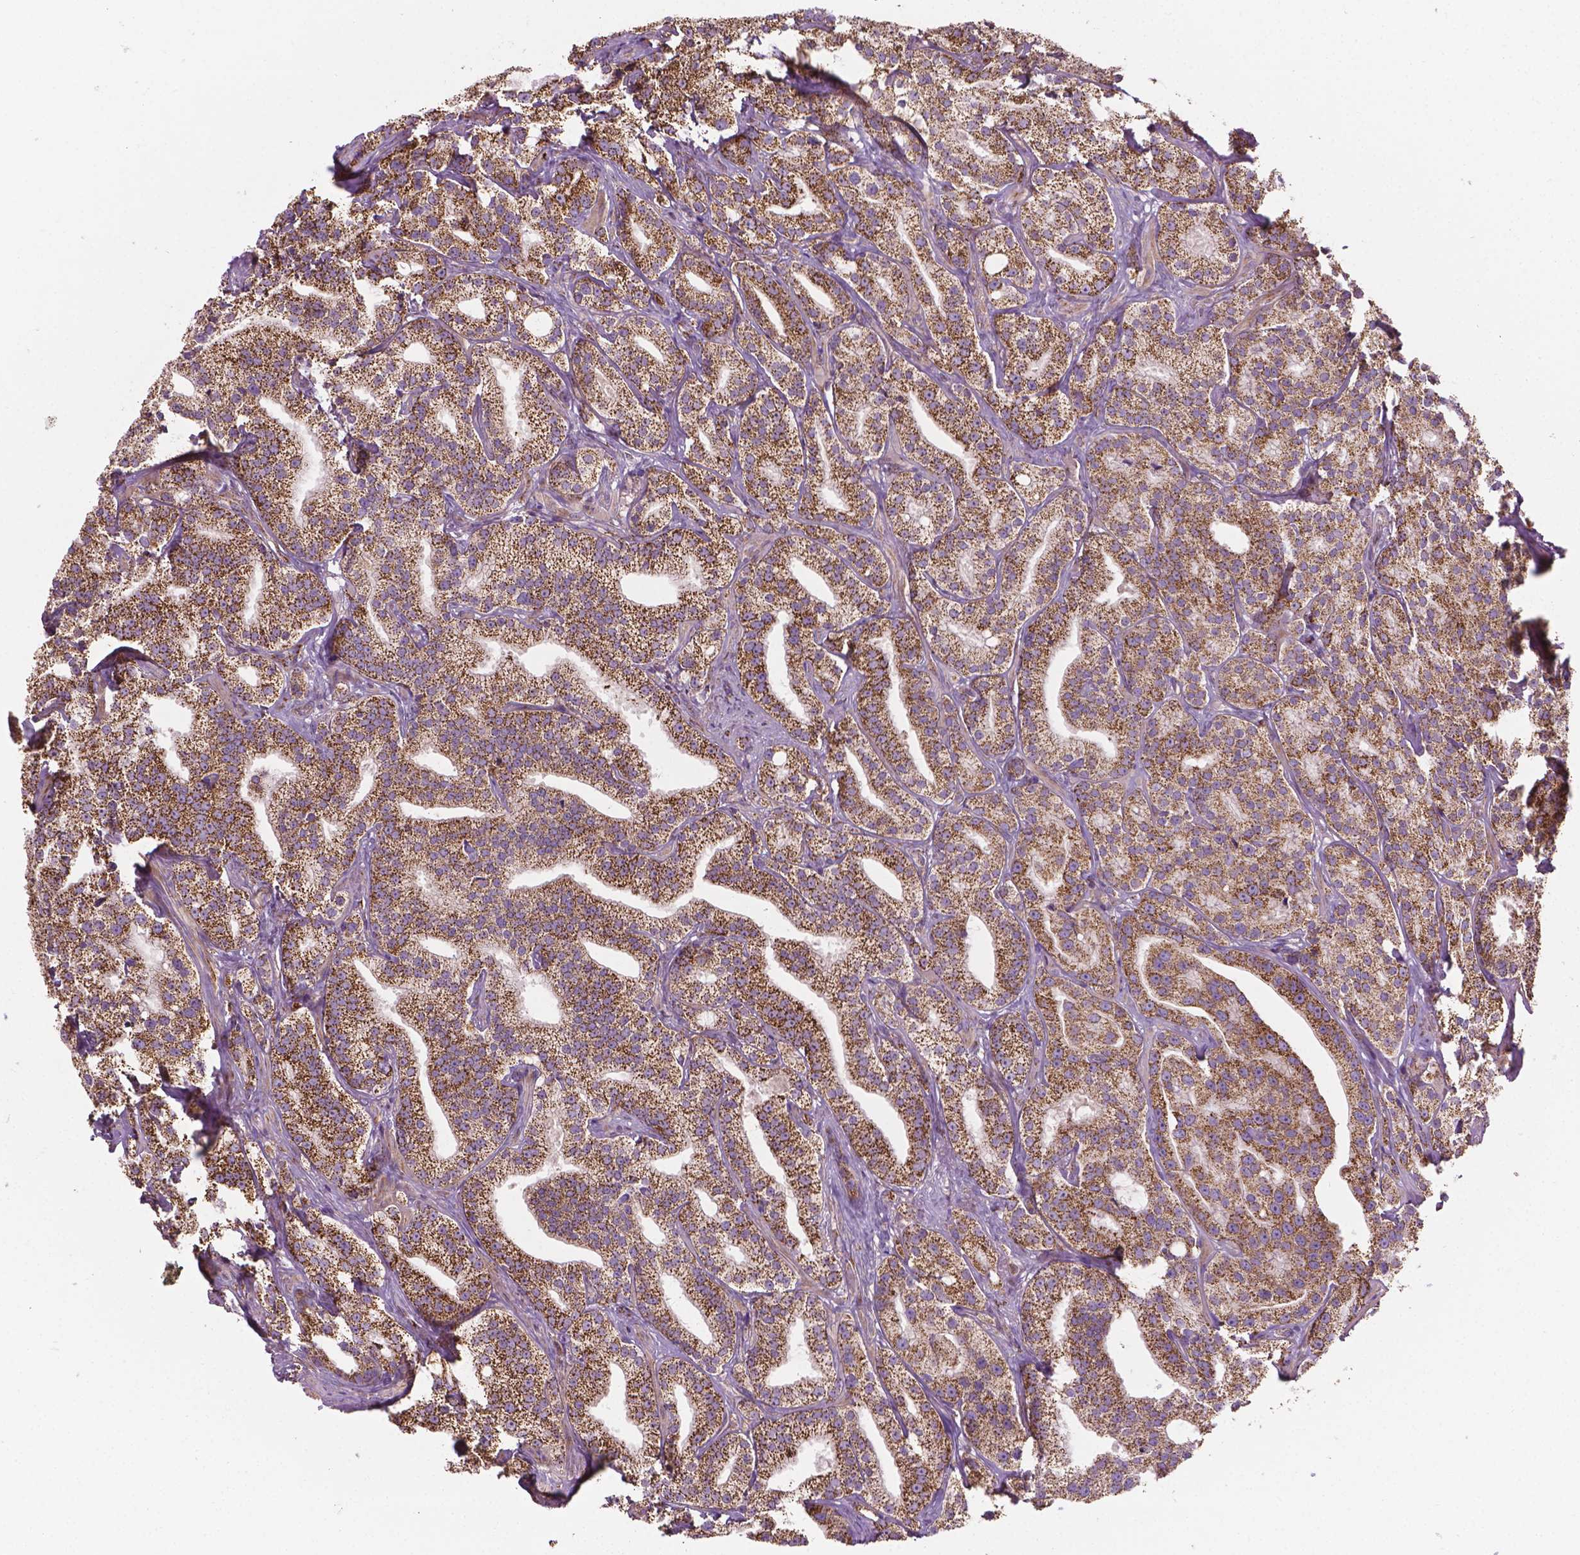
{"staining": {"intensity": "strong", "quantity": ">75%", "location": "cytoplasmic/membranous"}, "tissue": "prostate cancer", "cell_type": "Tumor cells", "image_type": "cancer", "snomed": [{"axis": "morphology", "description": "Adenocarcinoma, High grade"}, {"axis": "topography", "description": "Prostate"}], "caption": "DAB immunohistochemical staining of prostate adenocarcinoma (high-grade) reveals strong cytoplasmic/membranous protein expression in about >75% of tumor cells.", "gene": "PIBF1", "patient": {"sex": "male", "age": 75}}